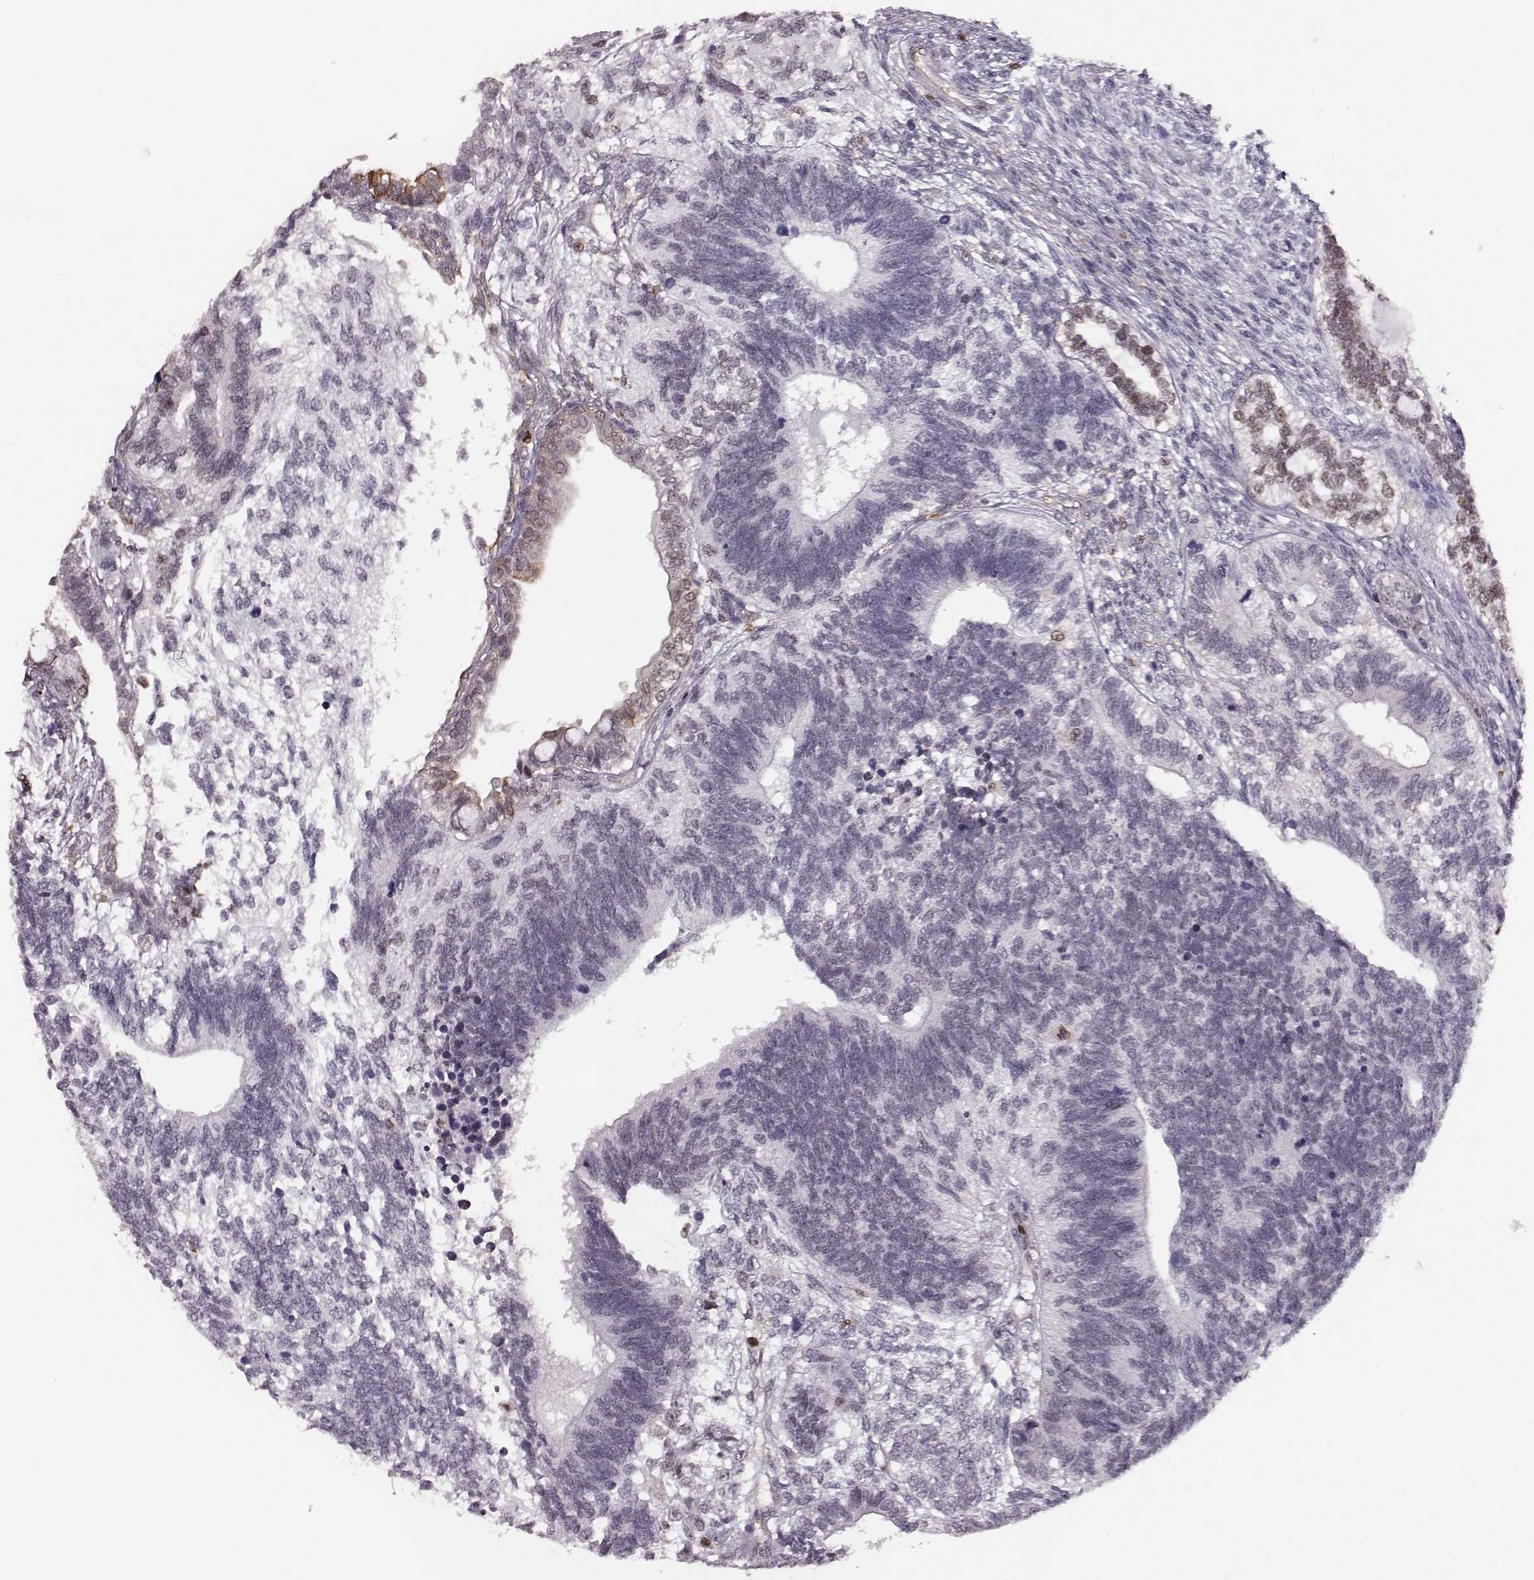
{"staining": {"intensity": "weak", "quantity": "<25%", "location": "nuclear"}, "tissue": "testis cancer", "cell_type": "Tumor cells", "image_type": "cancer", "snomed": [{"axis": "morphology", "description": "Seminoma, NOS"}, {"axis": "morphology", "description": "Carcinoma, Embryonal, NOS"}, {"axis": "topography", "description": "Testis"}], "caption": "This is an immunohistochemistry (IHC) histopathology image of human testis seminoma. There is no expression in tumor cells.", "gene": "KLF6", "patient": {"sex": "male", "age": 41}}